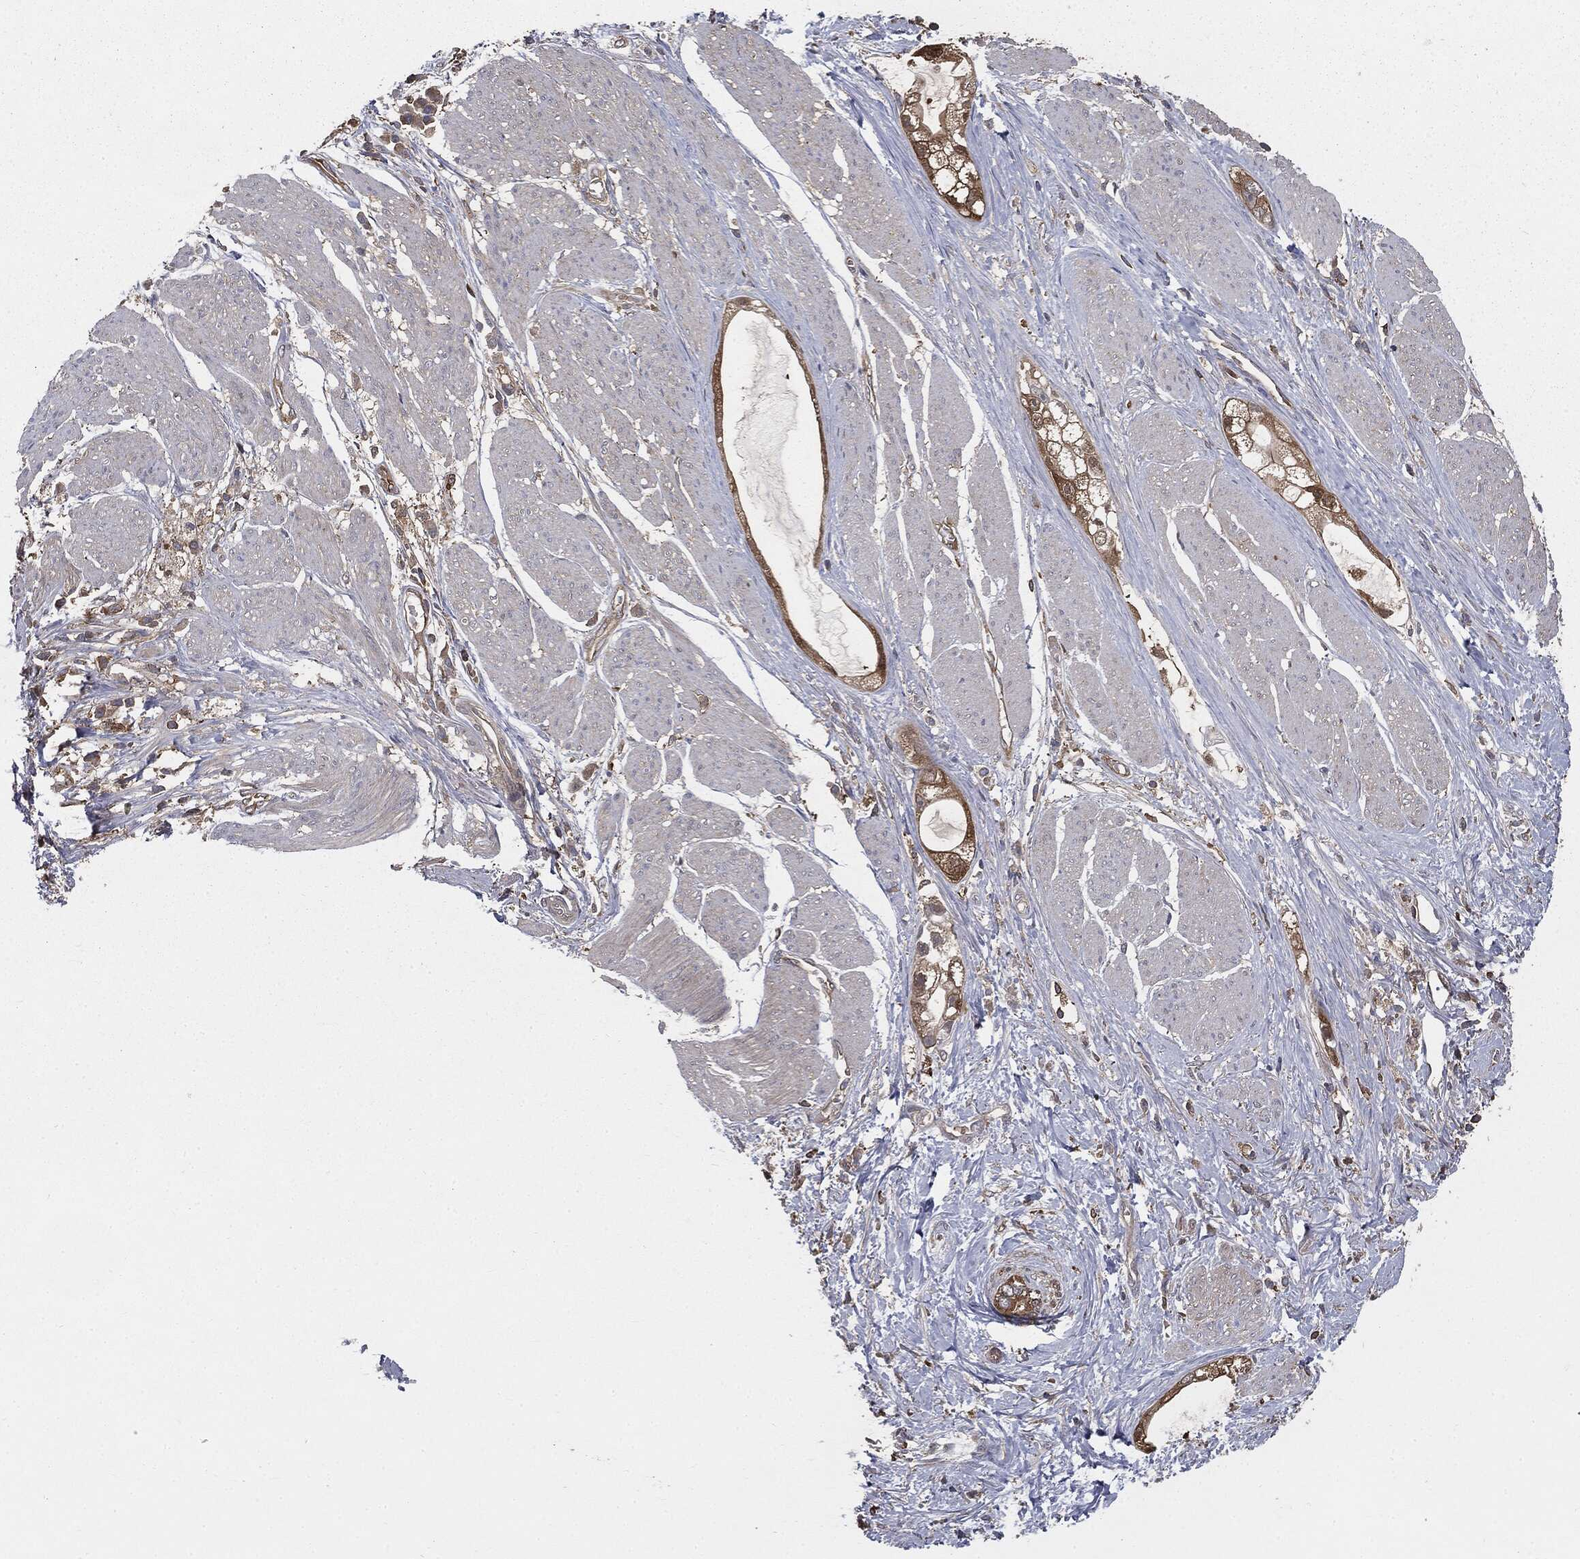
{"staining": {"intensity": "moderate", "quantity": "25%-75%", "location": "cytoplasmic/membranous"}, "tissue": "stomach cancer", "cell_type": "Tumor cells", "image_type": "cancer", "snomed": [{"axis": "morphology", "description": "Adenocarcinoma, NOS"}, {"axis": "topography", "description": "Stomach"}], "caption": "IHC staining of stomach cancer (adenocarcinoma), which exhibits medium levels of moderate cytoplasmic/membranous positivity in about 25%-75% of tumor cells indicating moderate cytoplasmic/membranous protein staining. The staining was performed using DAB (3,3'-diaminobenzidine) (brown) for protein detection and nuclei were counterstained in hematoxylin (blue).", "gene": "GNB5", "patient": {"sex": "male", "age": 55}}